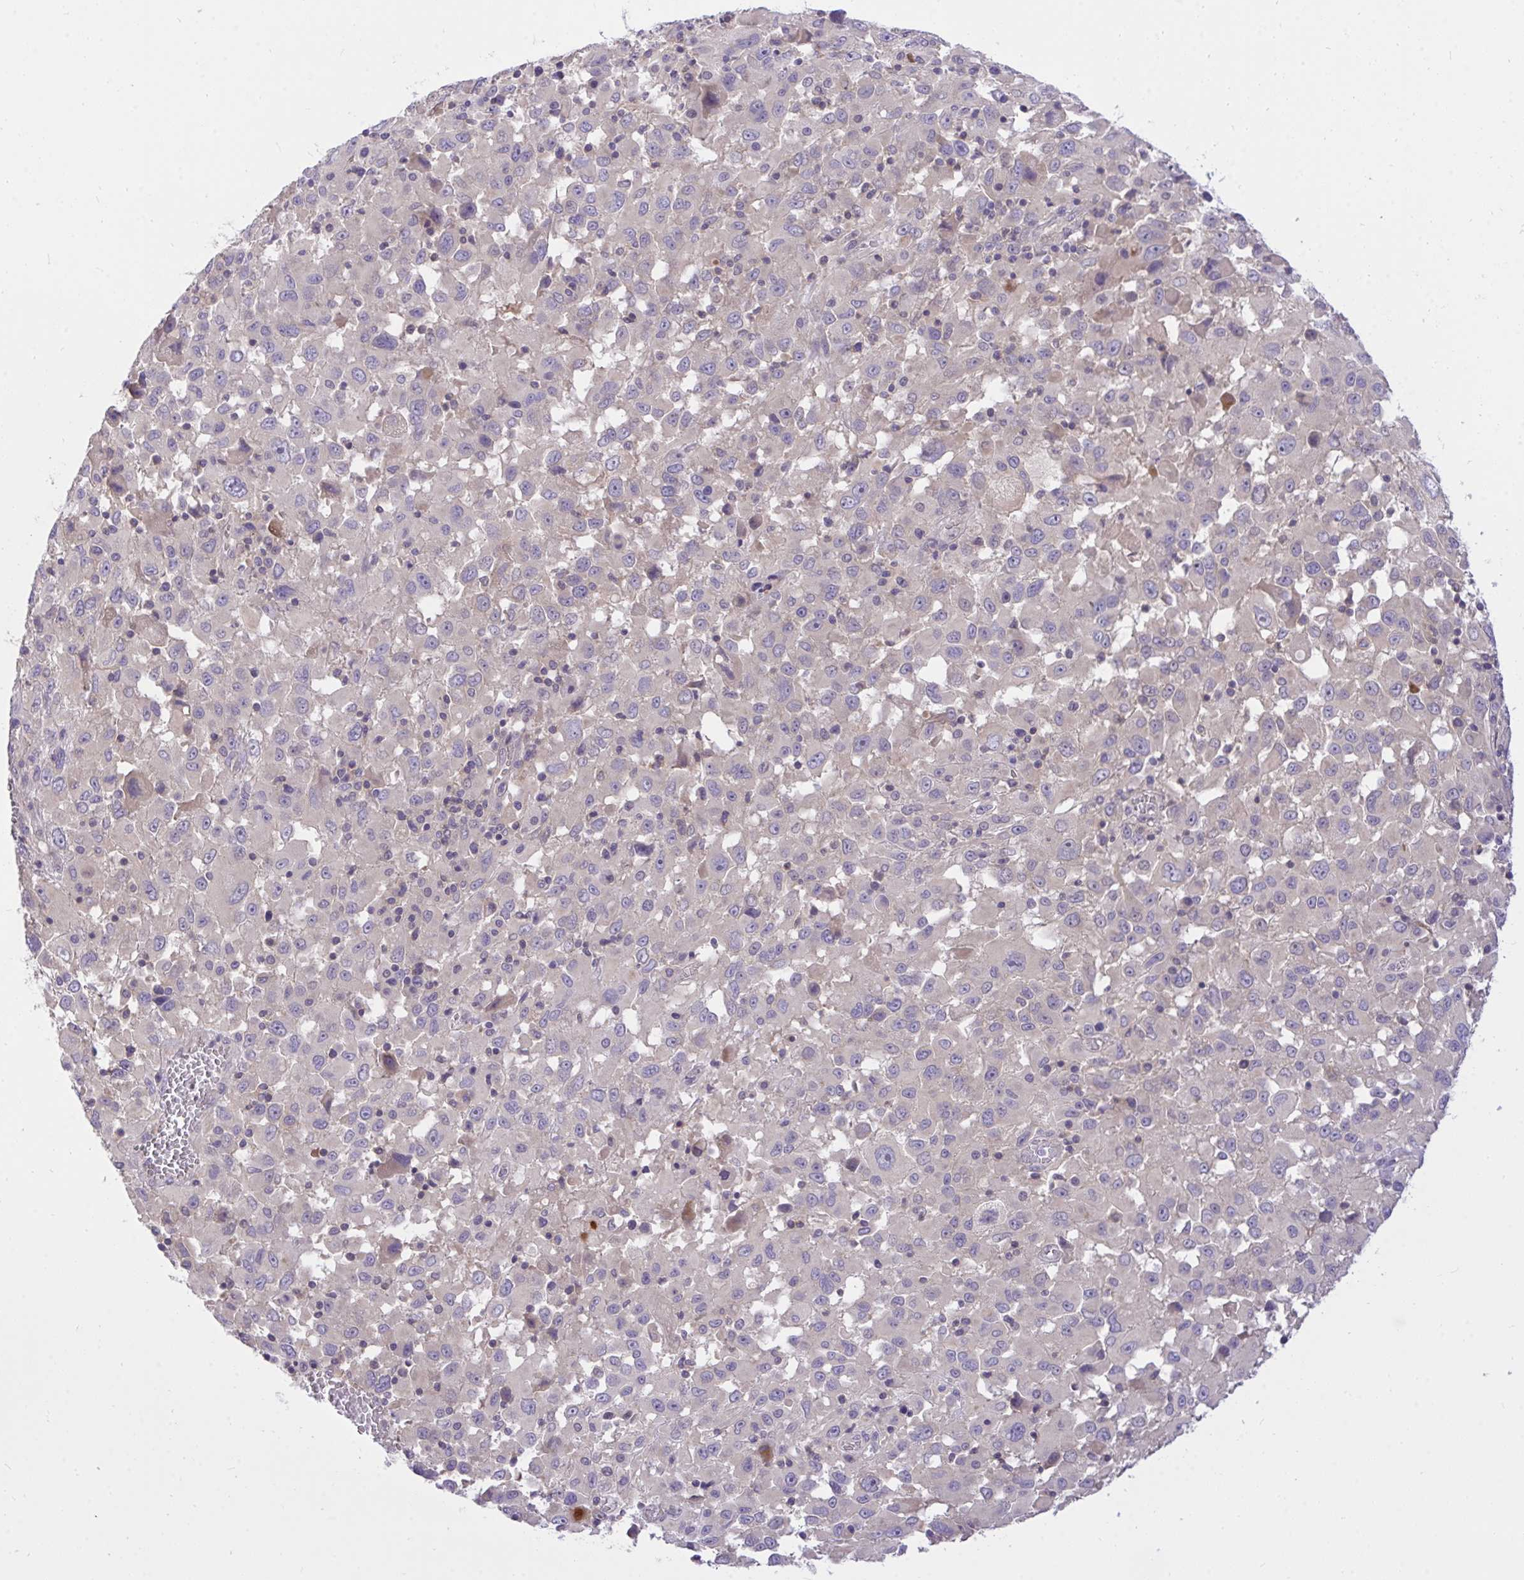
{"staining": {"intensity": "negative", "quantity": "none", "location": "none"}, "tissue": "melanoma", "cell_type": "Tumor cells", "image_type": "cancer", "snomed": [{"axis": "morphology", "description": "Malignant melanoma, Metastatic site"}, {"axis": "topography", "description": "Soft tissue"}], "caption": "Image shows no significant protein staining in tumor cells of malignant melanoma (metastatic site).", "gene": "TLN2", "patient": {"sex": "male", "age": 50}}